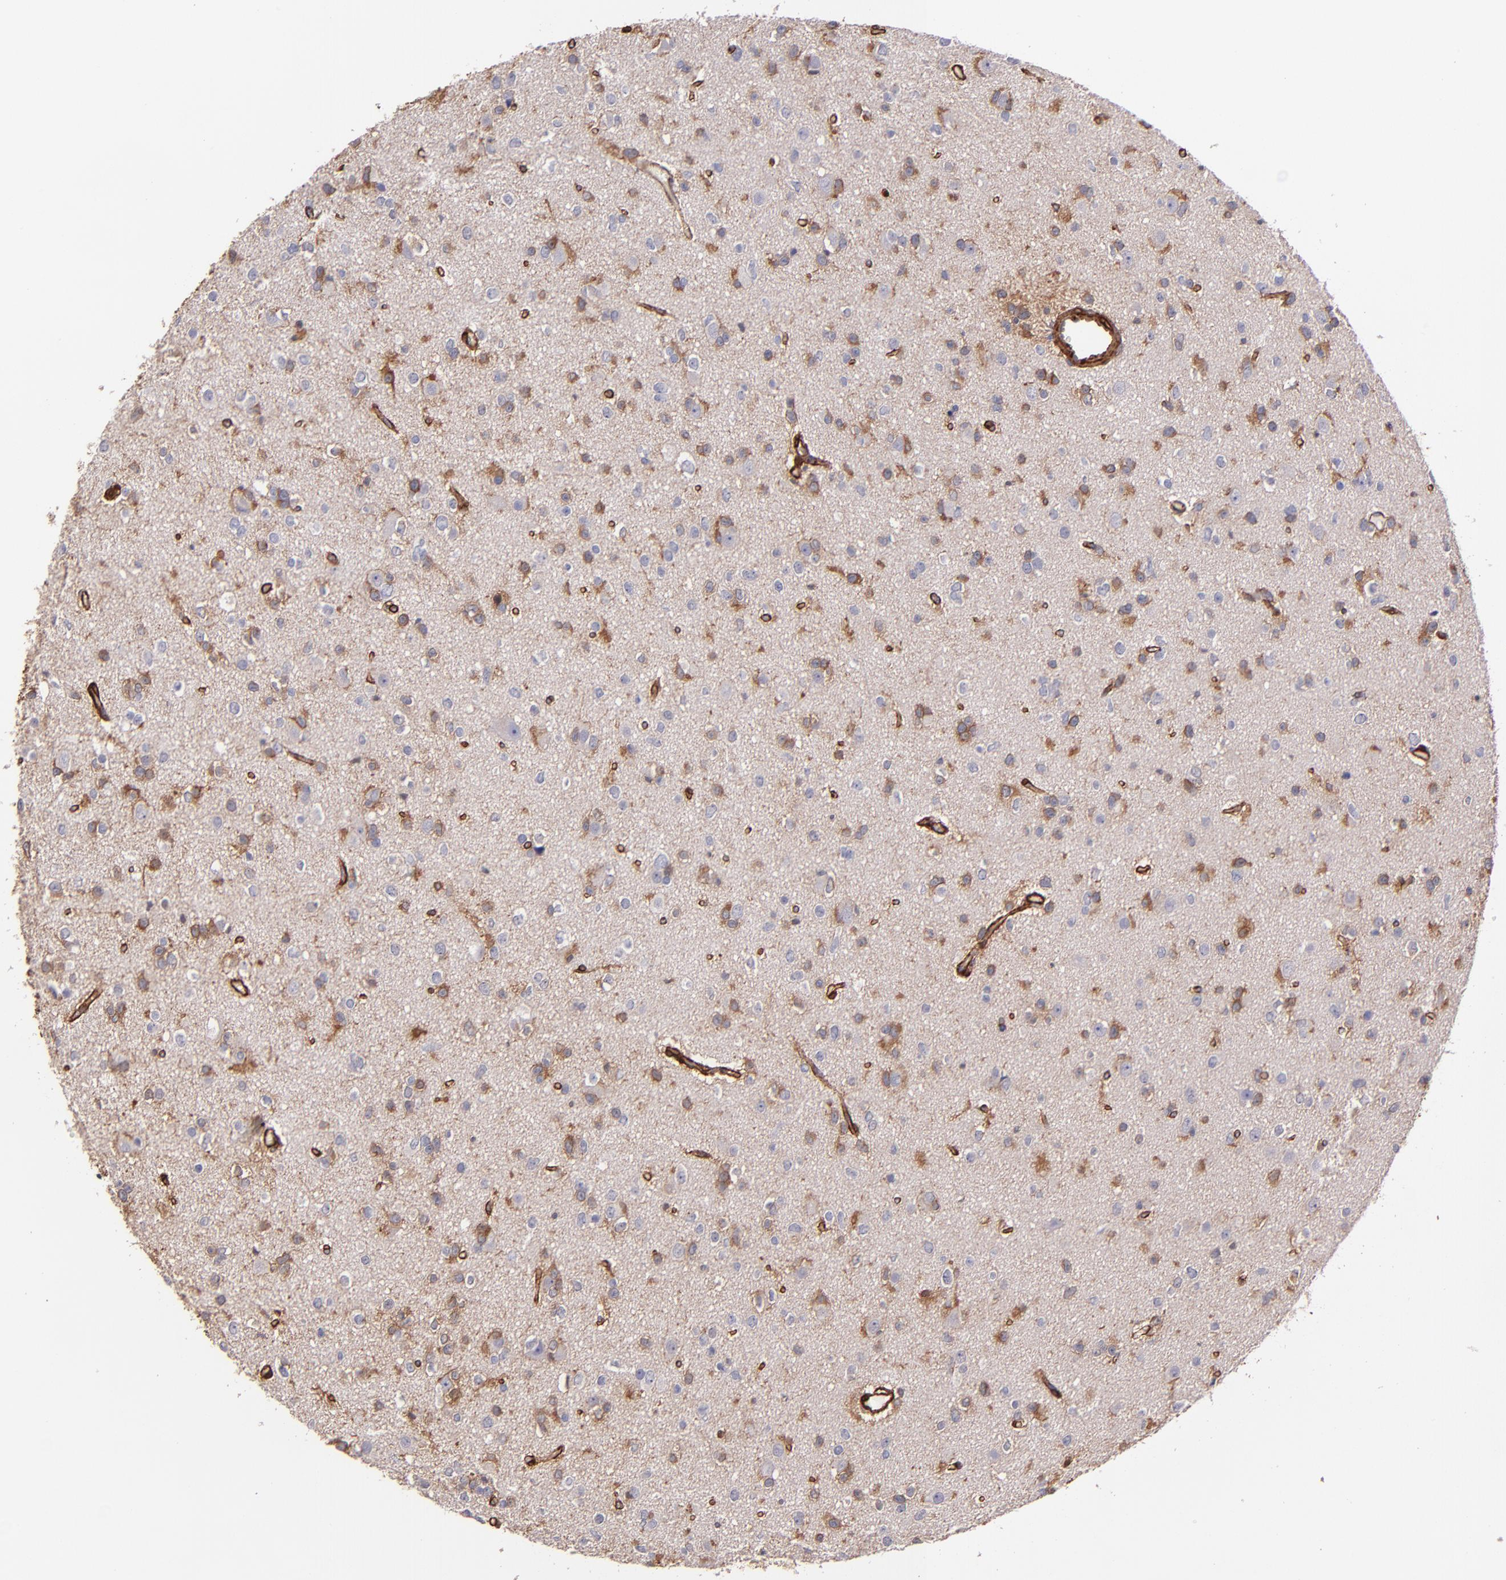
{"staining": {"intensity": "weak", "quantity": "25%-75%", "location": "cytoplasmic/membranous"}, "tissue": "glioma", "cell_type": "Tumor cells", "image_type": "cancer", "snomed": [{"axis": "morphology", "description": "Glioma, malignant, Low grade"}, {"axis": "topography", "description": "Brain"}], "caption": "Glioma stained for a protein (brown) reveals weak cytoplasmic/membranous positive expression in about 25%-75% of tumor cells.", "gene": "VCL", "patient": {"sex": "male", "age": 42}}